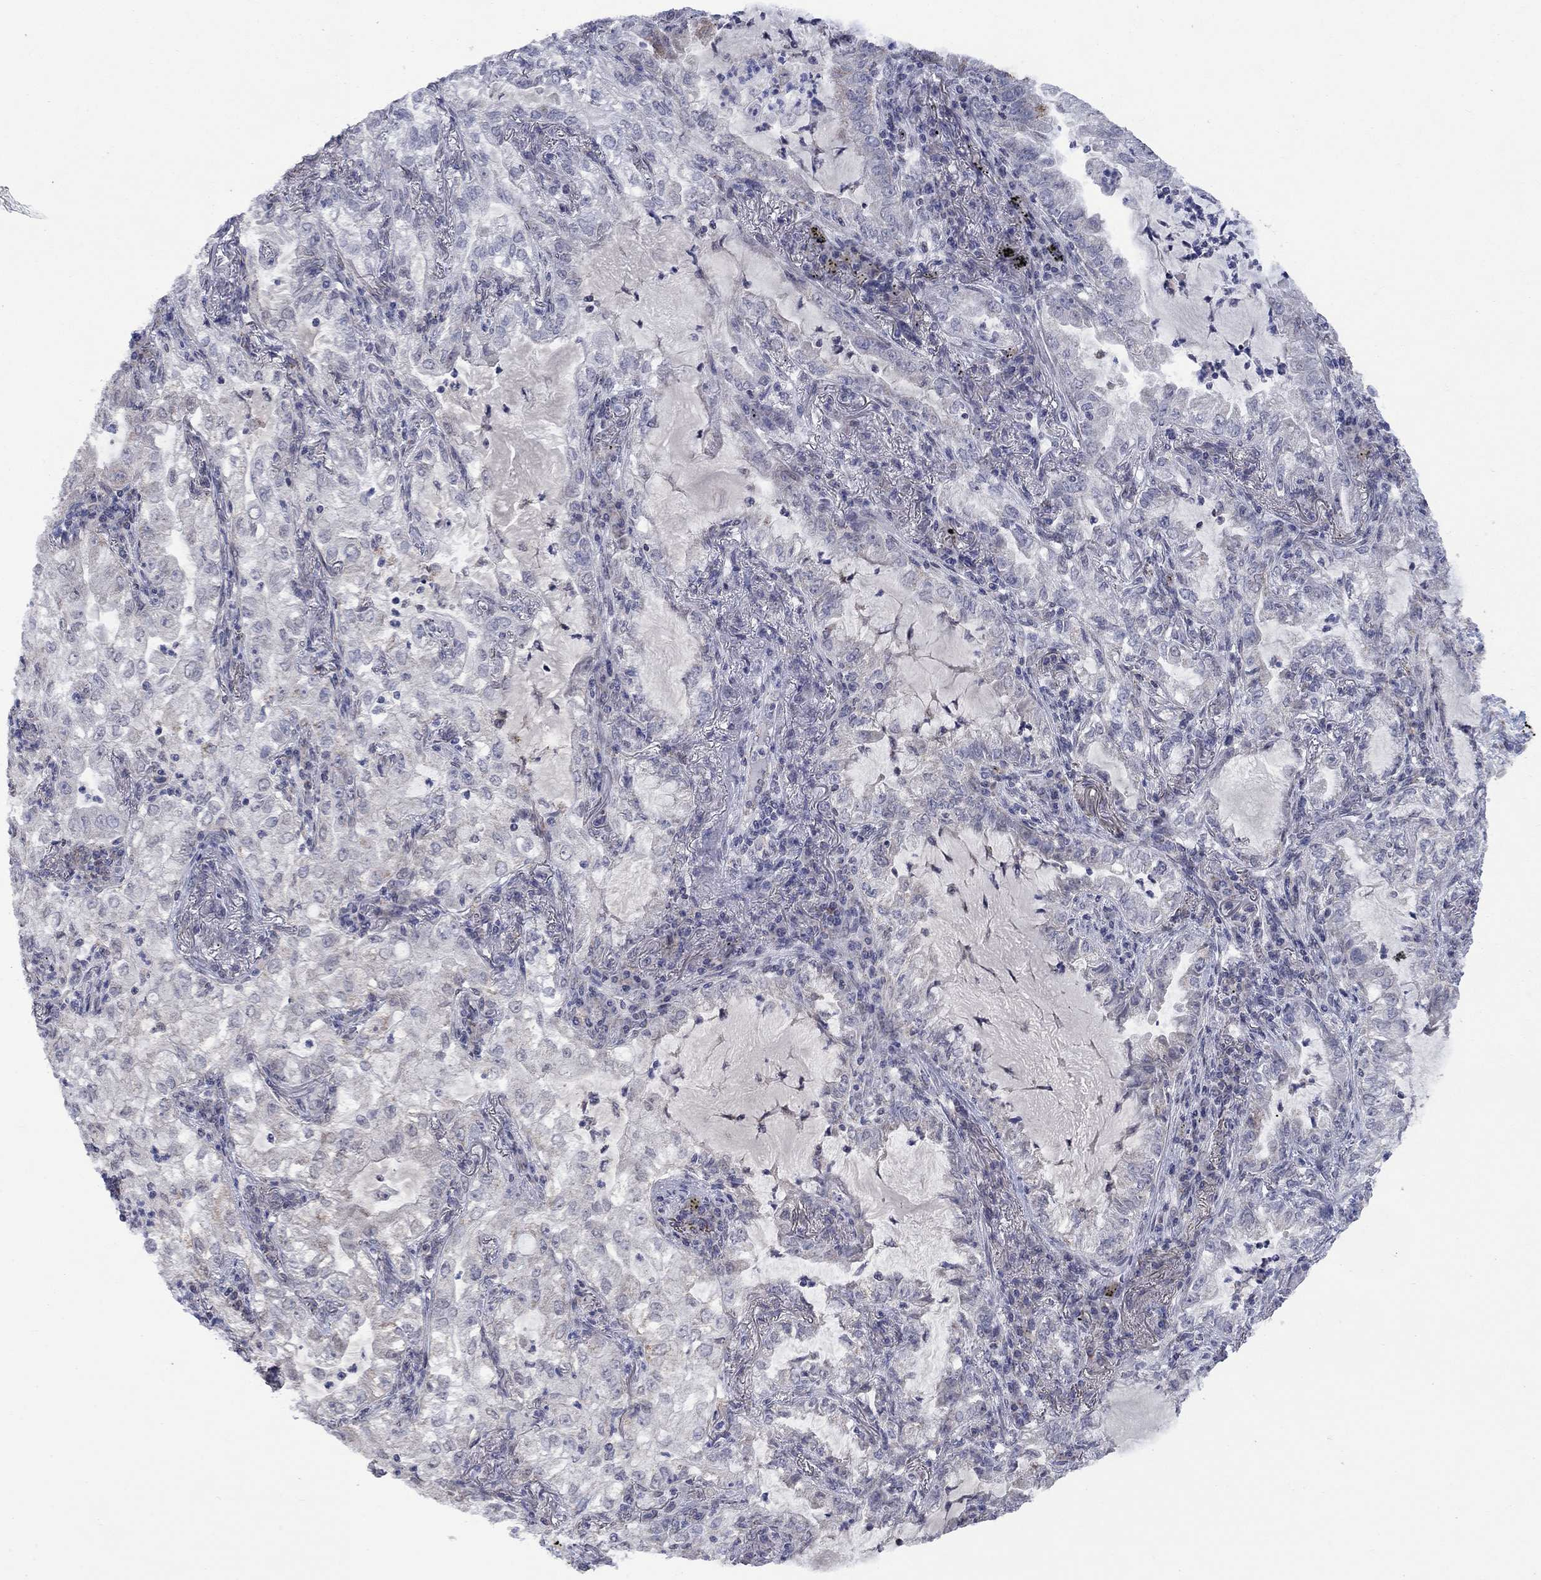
{"staining": {"intensity": "negative", "quantity": "none", "location": "none"}, "tissue": "lung cancer", "cell_type": "Tumor cells", "image_type": "cancer", "snomed": [{"axis": "morphology", "description": "Adenocarcinoma, NOS"}, {"axis": "topography", "description": "Lung"}], "caption": "An image of human lung adenocarcinoma is negative for staining in tumor cells.", "gene": "KCNJ16", "patient": {"sex": "female", "age": 73}}